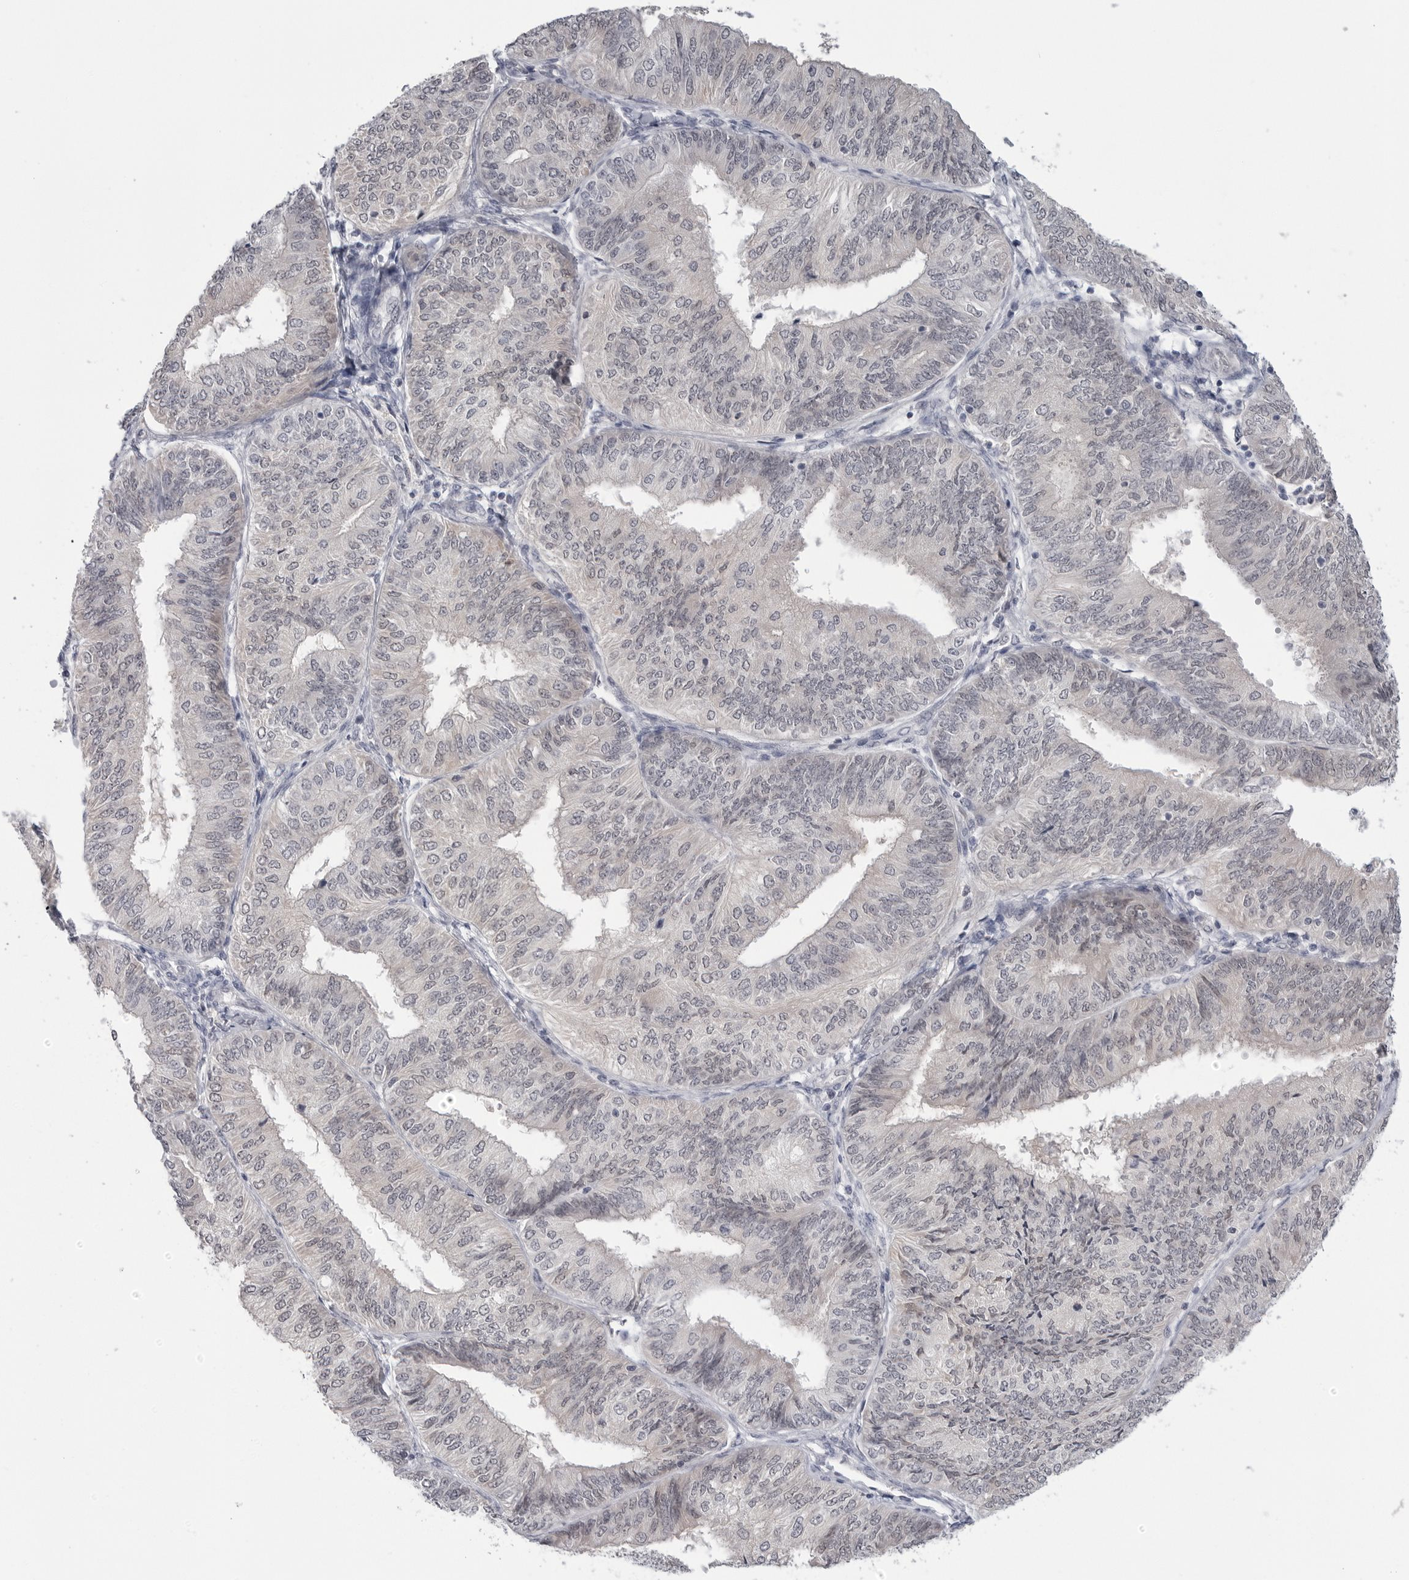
{"staining": {"intensity": "negative", "quantity": "none", "location": "none"}, "tissue": "endometrial cancer", "cell_type": "Tumor cells", "image_type": "cancer", "snomed": [{"axis": "morphology", "description": "Adenocarcinoma, NOS"}, {"axis": "topography", "description": "Endometrium"}], "caption": "Image shows no significant protein expression in tumor cells of endometrial cancer (adenocarcinoma). Brightfield microscopy of IHC stained with DAB (brown) and hematoxylin (blue), captured at high magnification.", "gene": "PNPO", "patient": {"sex": "female", "age": 58}}